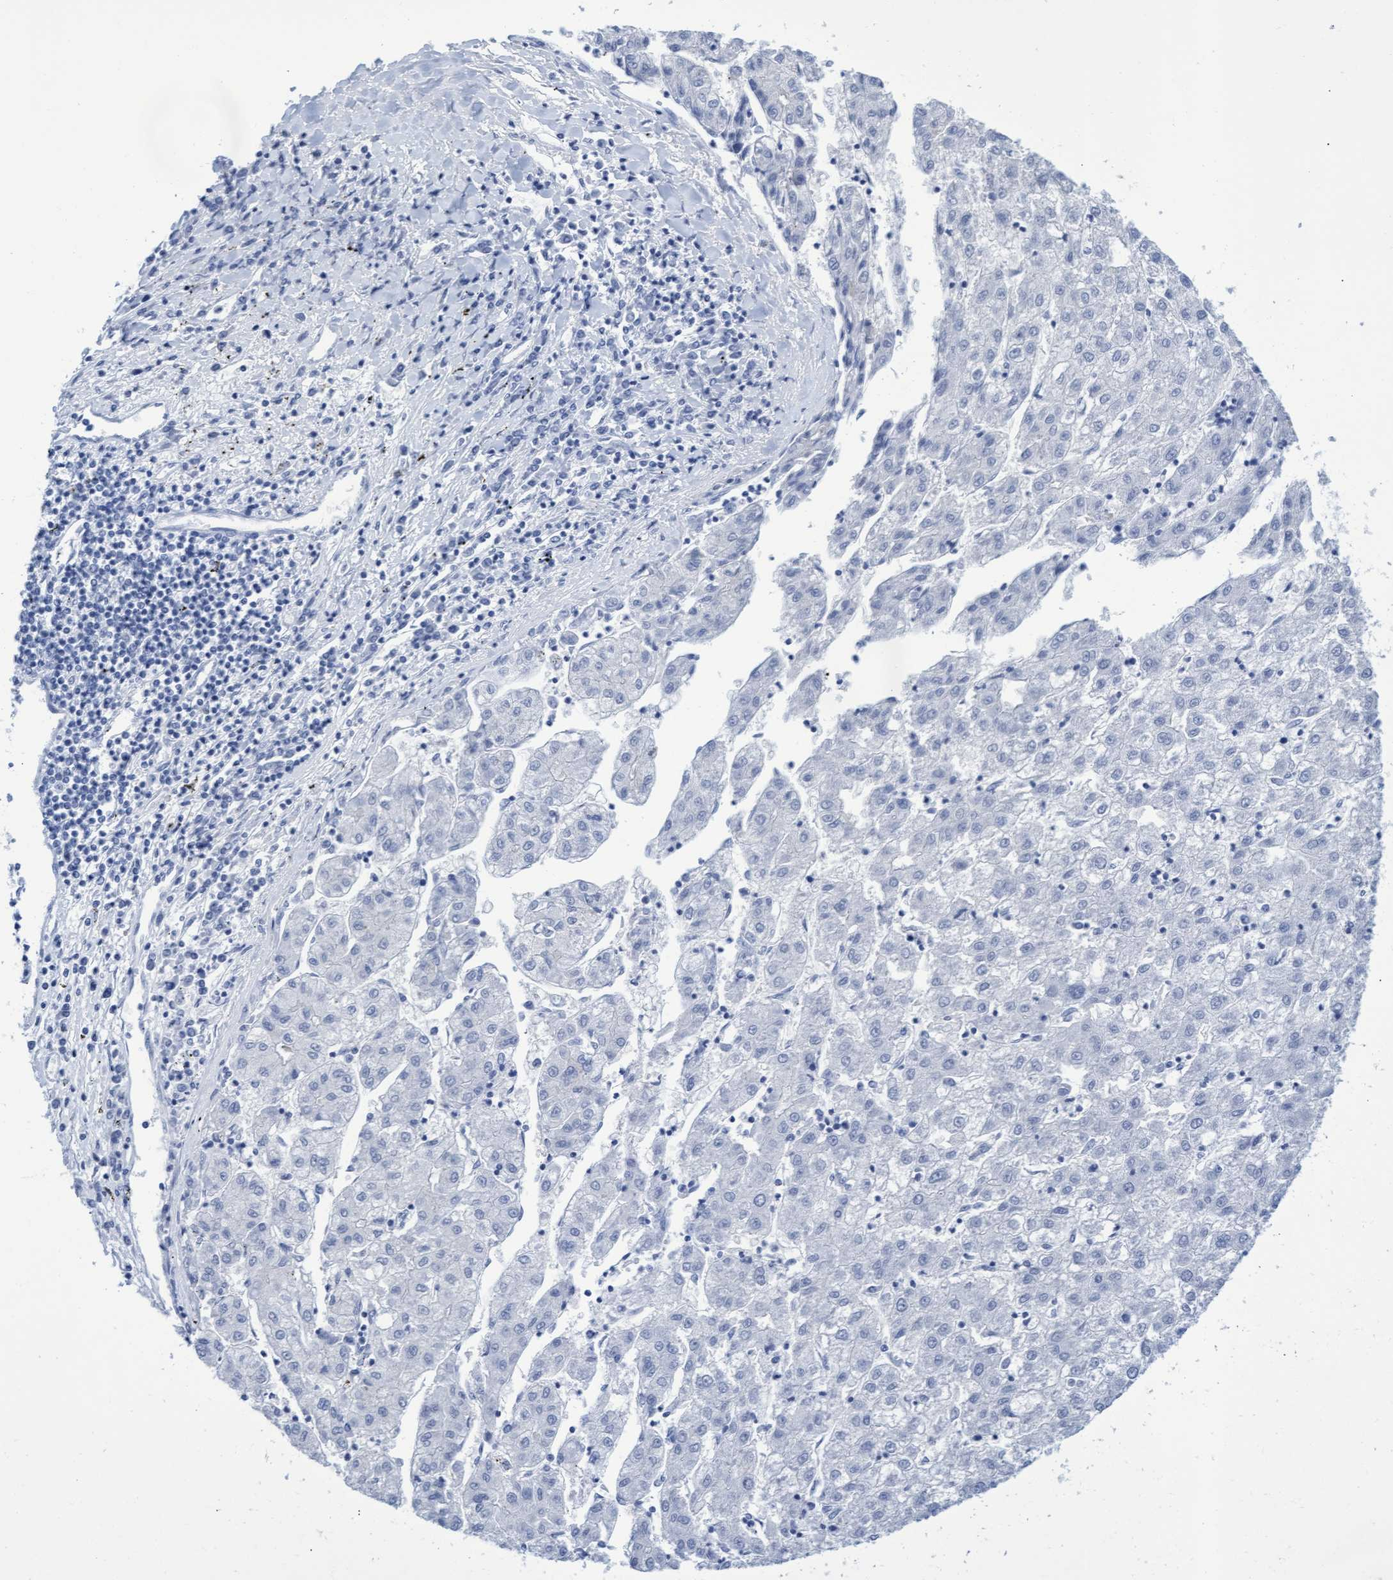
{"staining": {"intensity": "negative", "quantity": "none", "location": "none"}, "tissue": "liver cancer", "cell_type": "Tumor cells", "image_type": "cancer", "snomed": [{"axis": "morphology", "description": "Carcinoma, Hepatocellular, NOS"}, {"axis": "topography", "description": "Liver"}], "caption": "The photomicrograph exhibits no staining of tumor cells in hepatocellular carcinoma (liver).", "gene": "INSL6", "patient": {"sex": "male", "age": 72}}